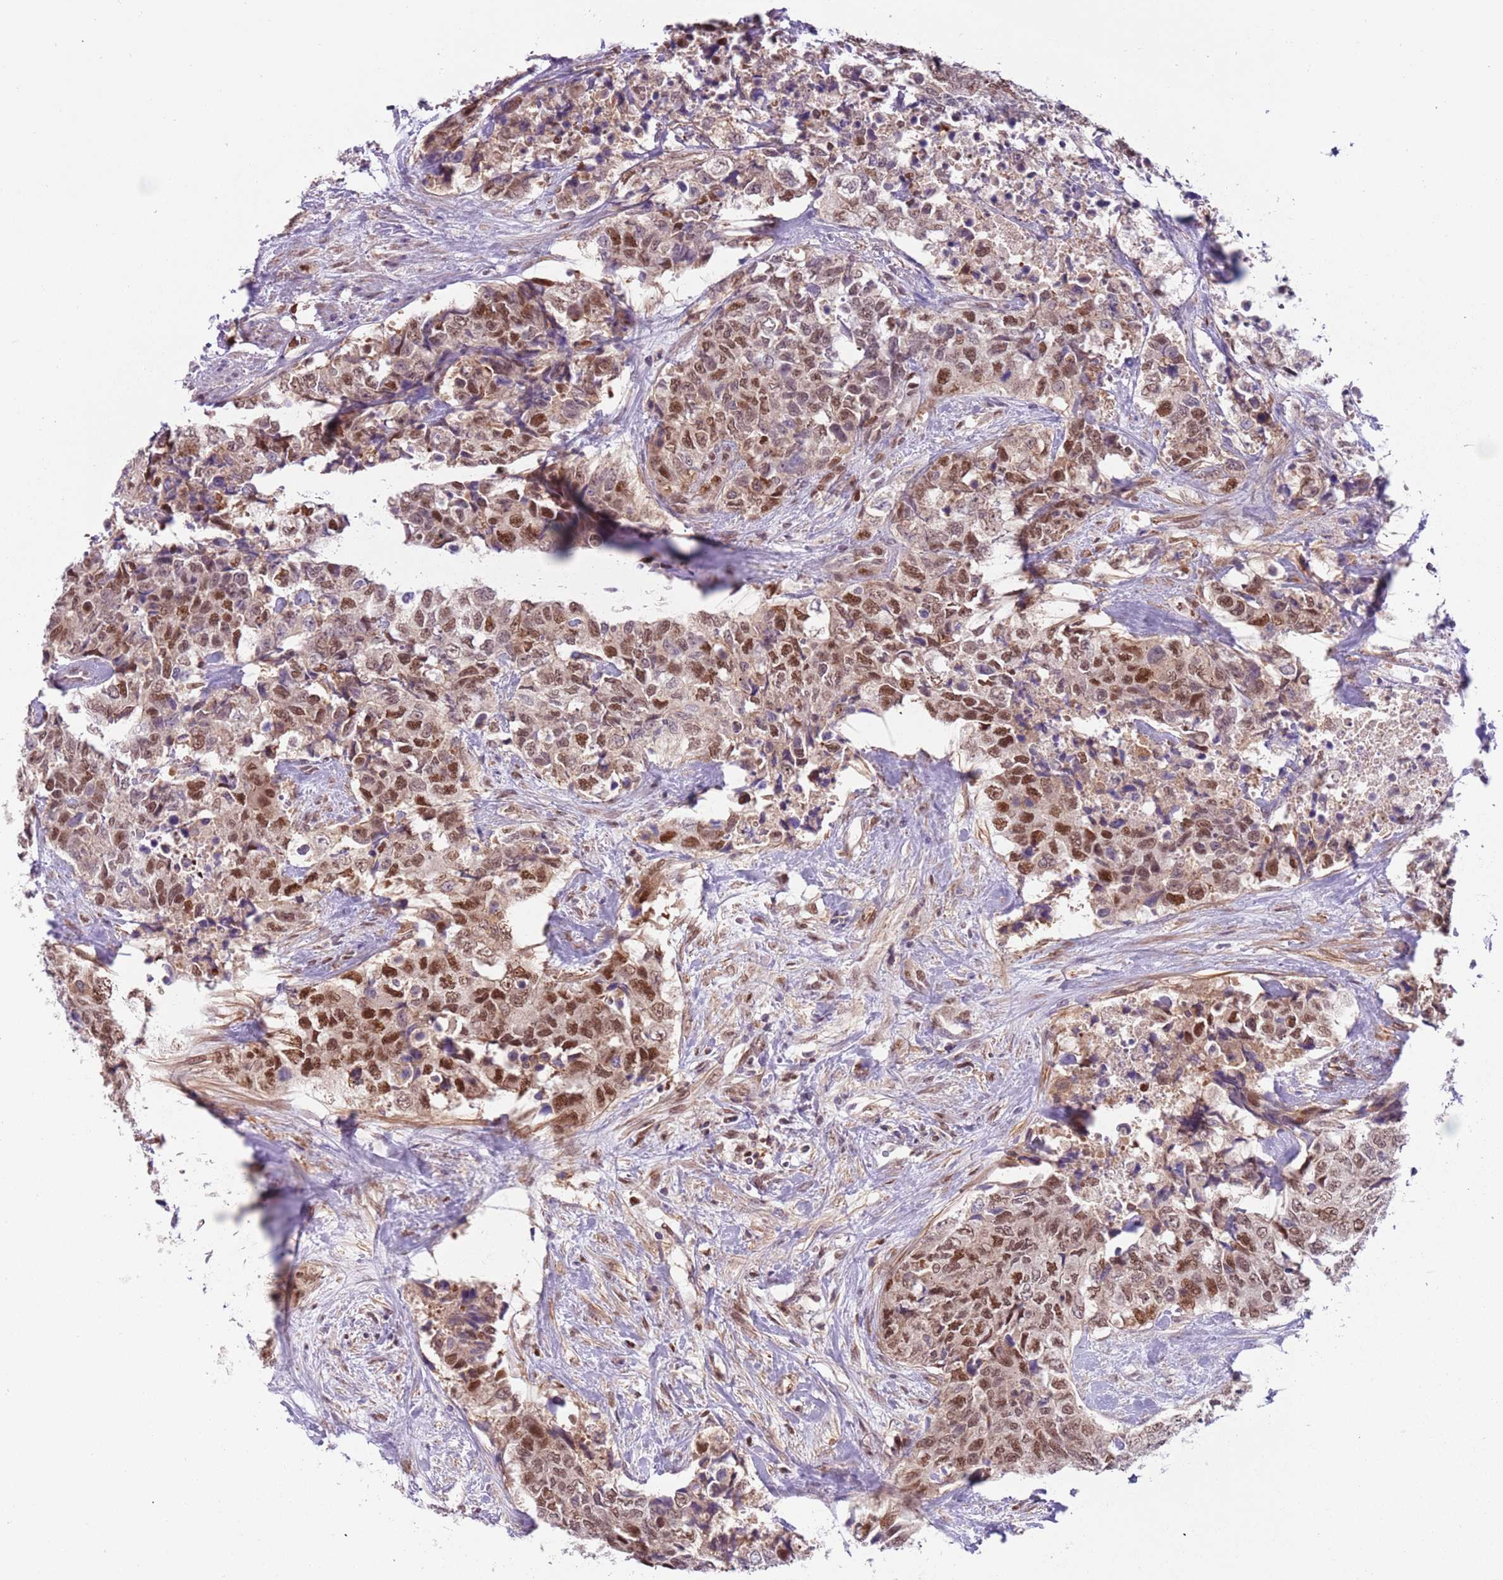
{"staining": {"intensity": "moderate", "quantity": ">75%", "location": "cytoplasmic/membranous,nuclear"}, "tissue": "urothelial cancer", "cell_type": "Tumor cells", "image_type": "cancer", "snomed": [{"axis": "morphology", "description": "Urothelial carcinoma, High grade"}, {"axis": "topography", "description": "Urinary bladder"}], "caption": "IHC of urothelial carcinoma (high-grade) shows medium levels of moderate cytoplasmic/membranous and nuclear expression in approximately >75% of tumor cells. The protein of interest is stained brown, and the nuclei are stained in blue (DAB IHC with brightfield microscopy, high magnification).", "gene": "RMND5B", "patient": {"sex": "female", "age": 78}}